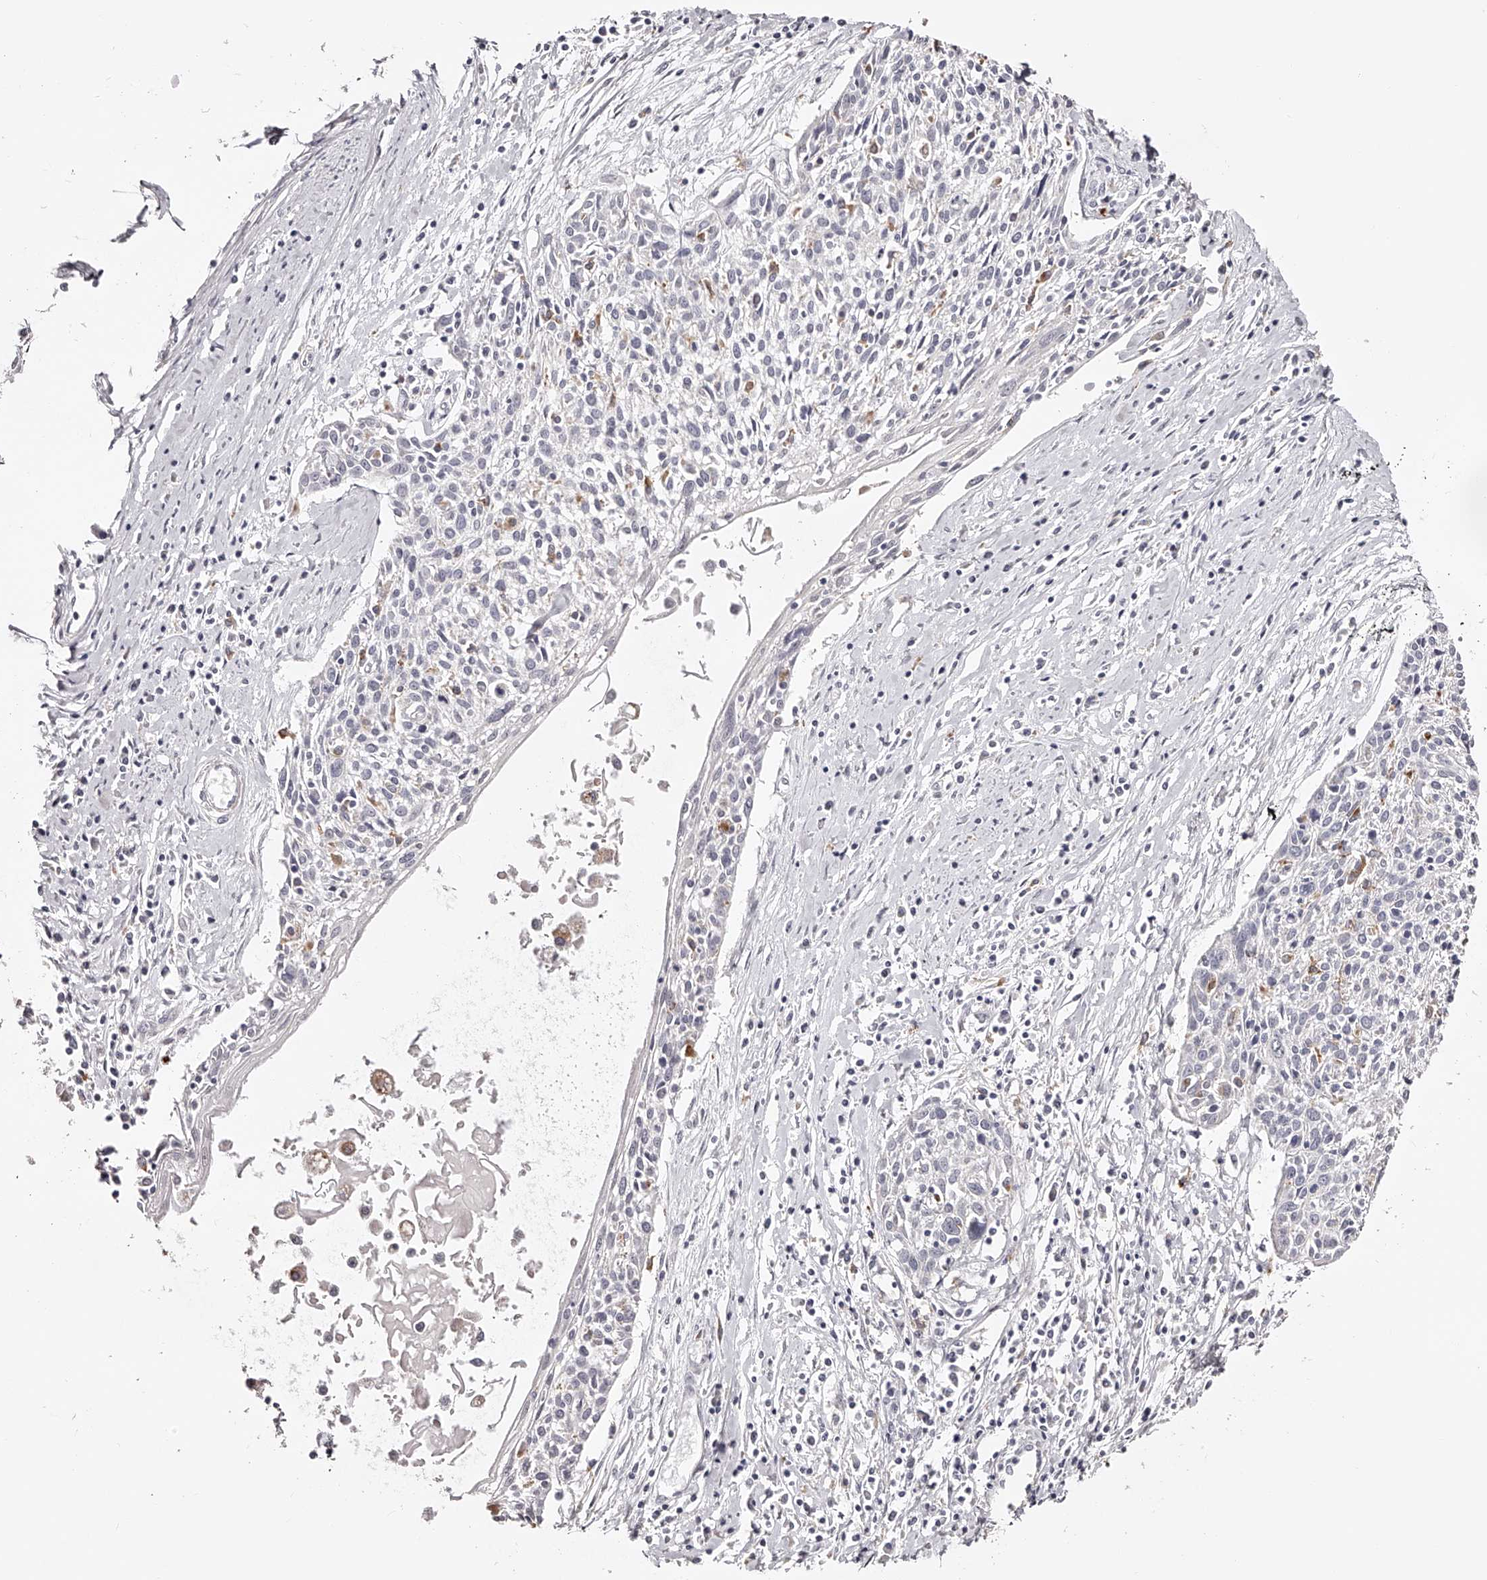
{"staining": {"intensity": "negative", "quantity": "none", "location": "none"}, "tissue": "cervical cancer", "cell_type": "Tumor cells", "image_type": "cancer", "snomed": [{"axis": "morphology", "description": "Squamous cell carcinoma, NOS"}, {"axis": "topography", "description": "Cervix"}], "caption": "The image demonstrates no staining of tumor cells in cervical cancer (squamous cell carcinoma).", "gene": "SLC35D3", "patient": {"sex": "female", "age": 51}}